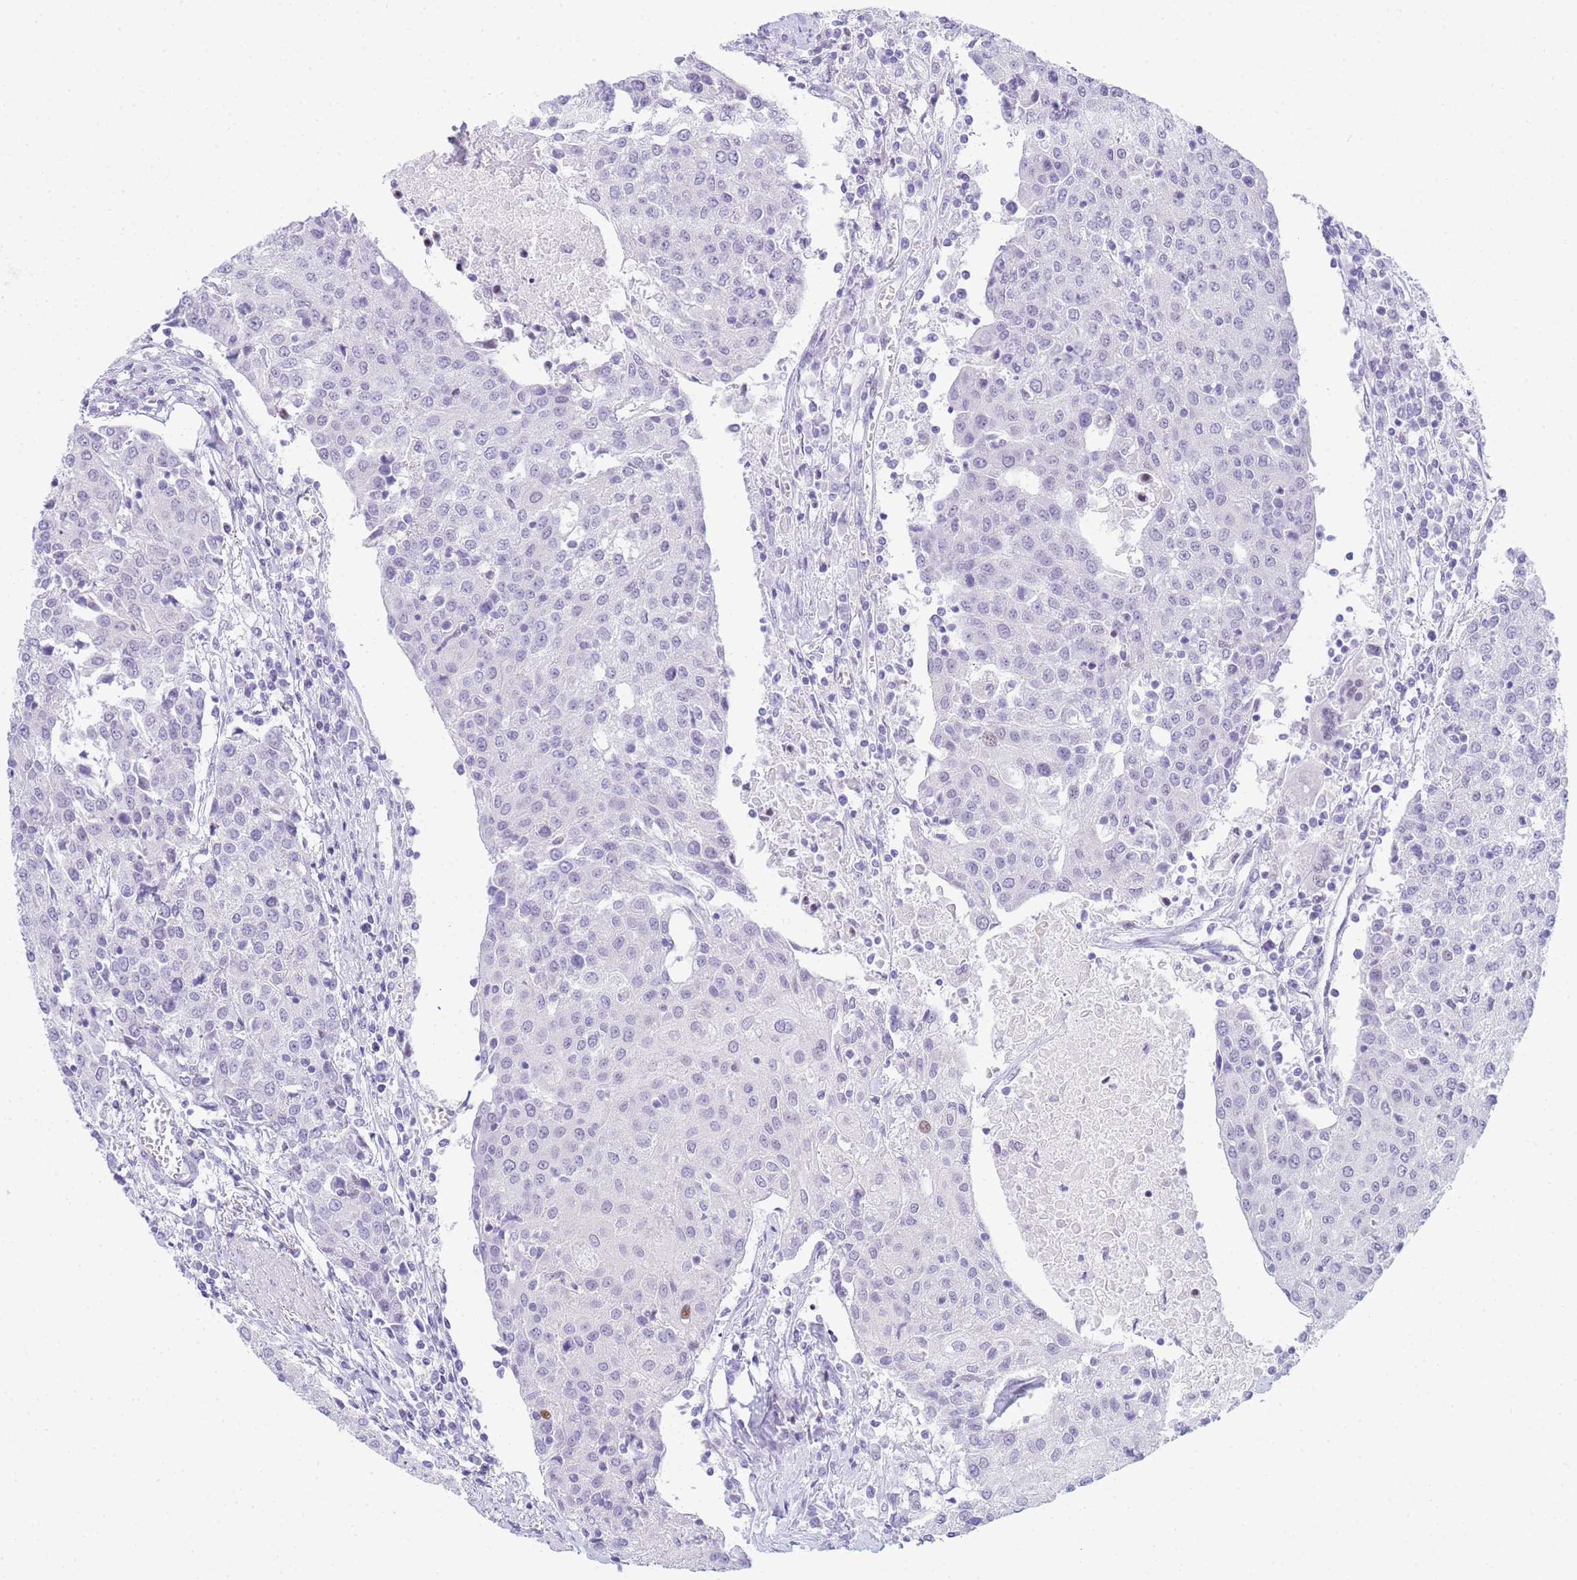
{"staining": {"intensity": "negative", "quantity": "none", "location": "none"}, "tissue": "urothelial cancer", "cell_type": "Tumor cells", "image_type": "cancer", "snomed": [{"axis": "morphology", "description": "Urothelial carcinoma, High grade"}, {"axis": "topography", "description": "Urinary bladder"}], "caption": "DAB immunohistochemical staining of urothelial cancer exhibits no significant expression in tumor cells.", "gene": "SNX20", "patient": {"sex": "female", "age": 85}}